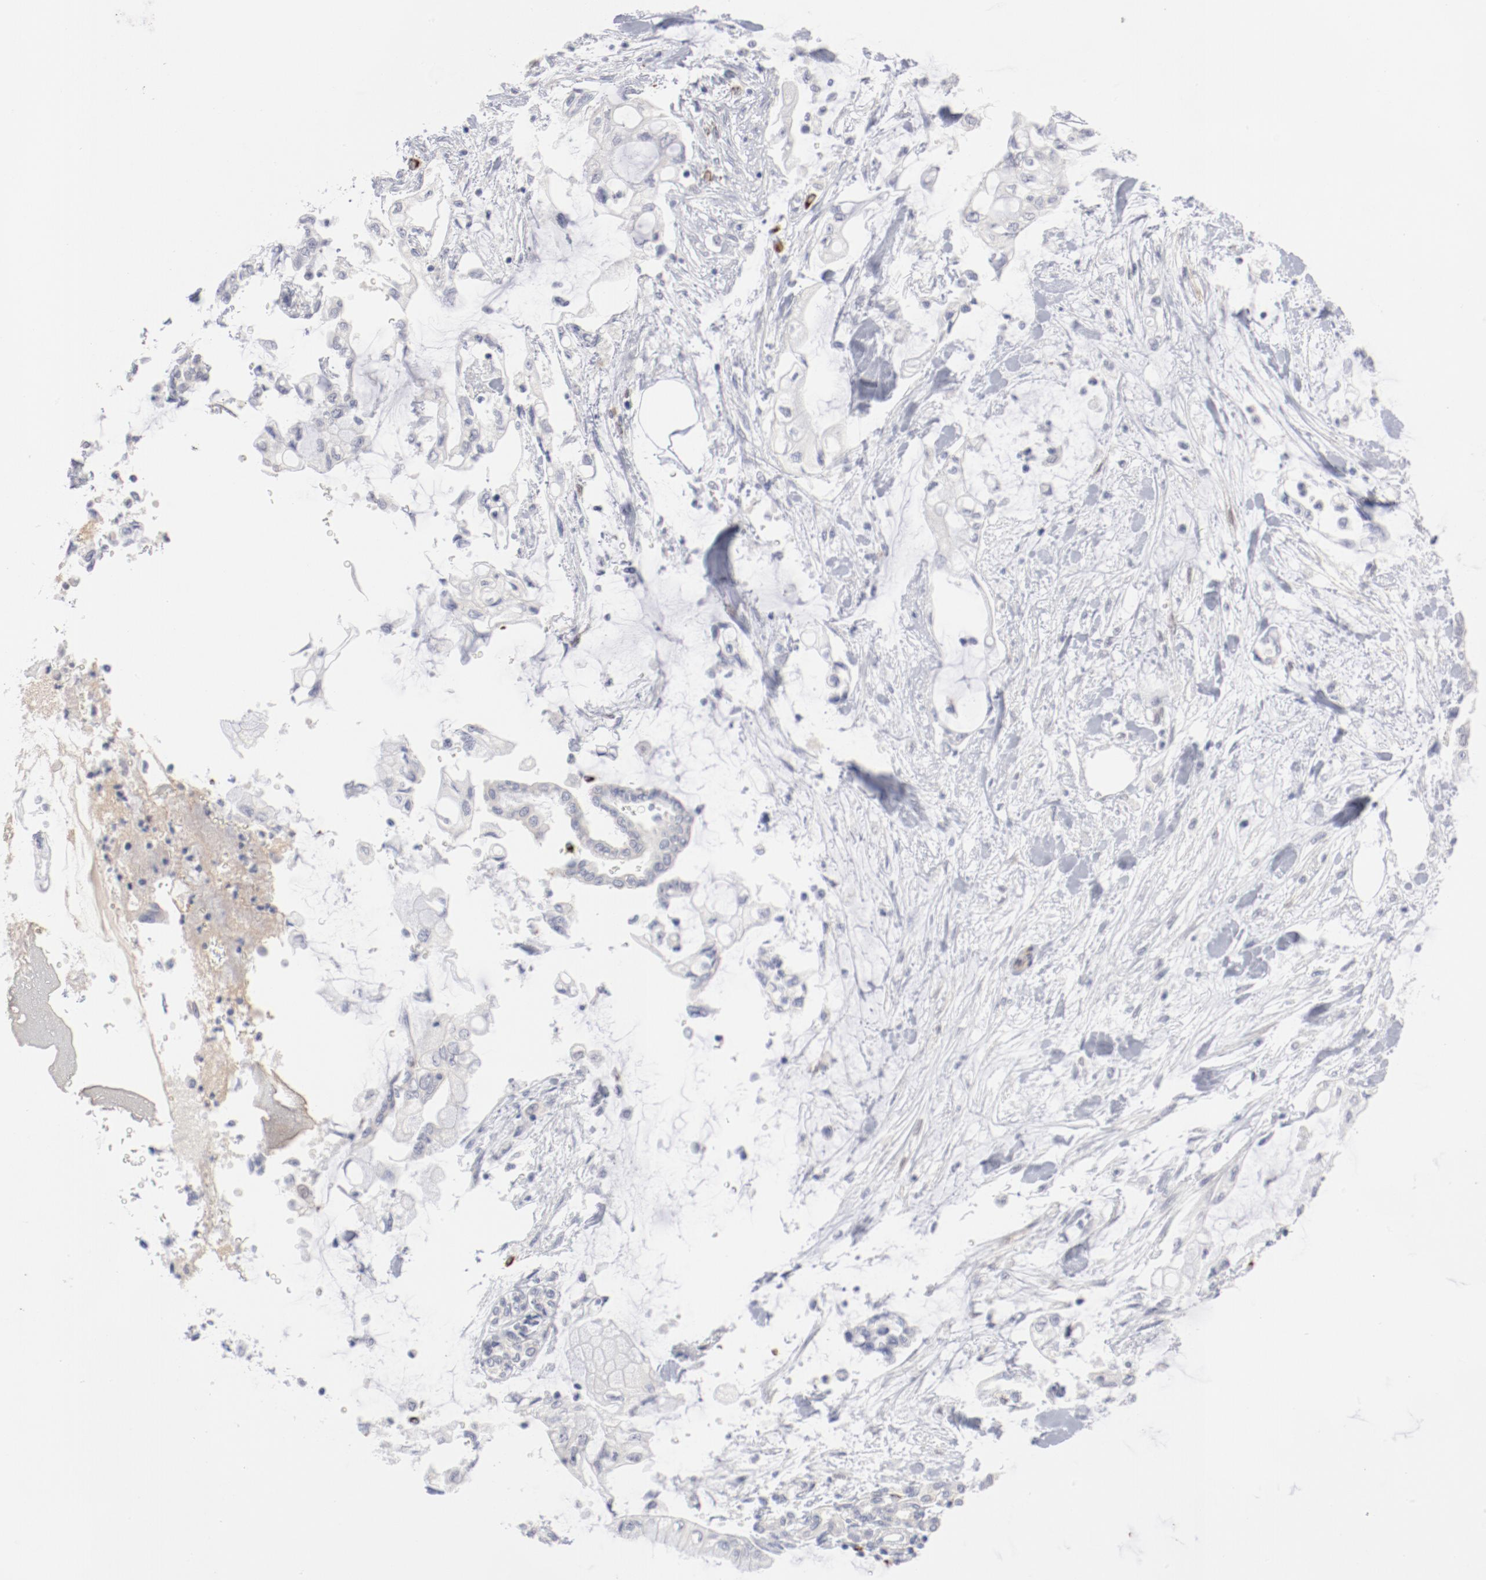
{"staining": {"intensity": "negative", "quantity": "none", "location": "none"}, "tissue": "pancreatic cancer", "cell_type": "Tumor cells", "image_type": "cancer", "snomed": [{"axis": "morphology", "description": "Adenocarcinoma, NOS"}, {"axis": "topography", "description": "Pancreas"}], "caption": "Immunohistochemical staining of adenocarcinoma (pancreatic) reveals no significant positivity in tumor cells.", "gene": "SH3BGR", "patient": {"sex": "female", "age": 70}}